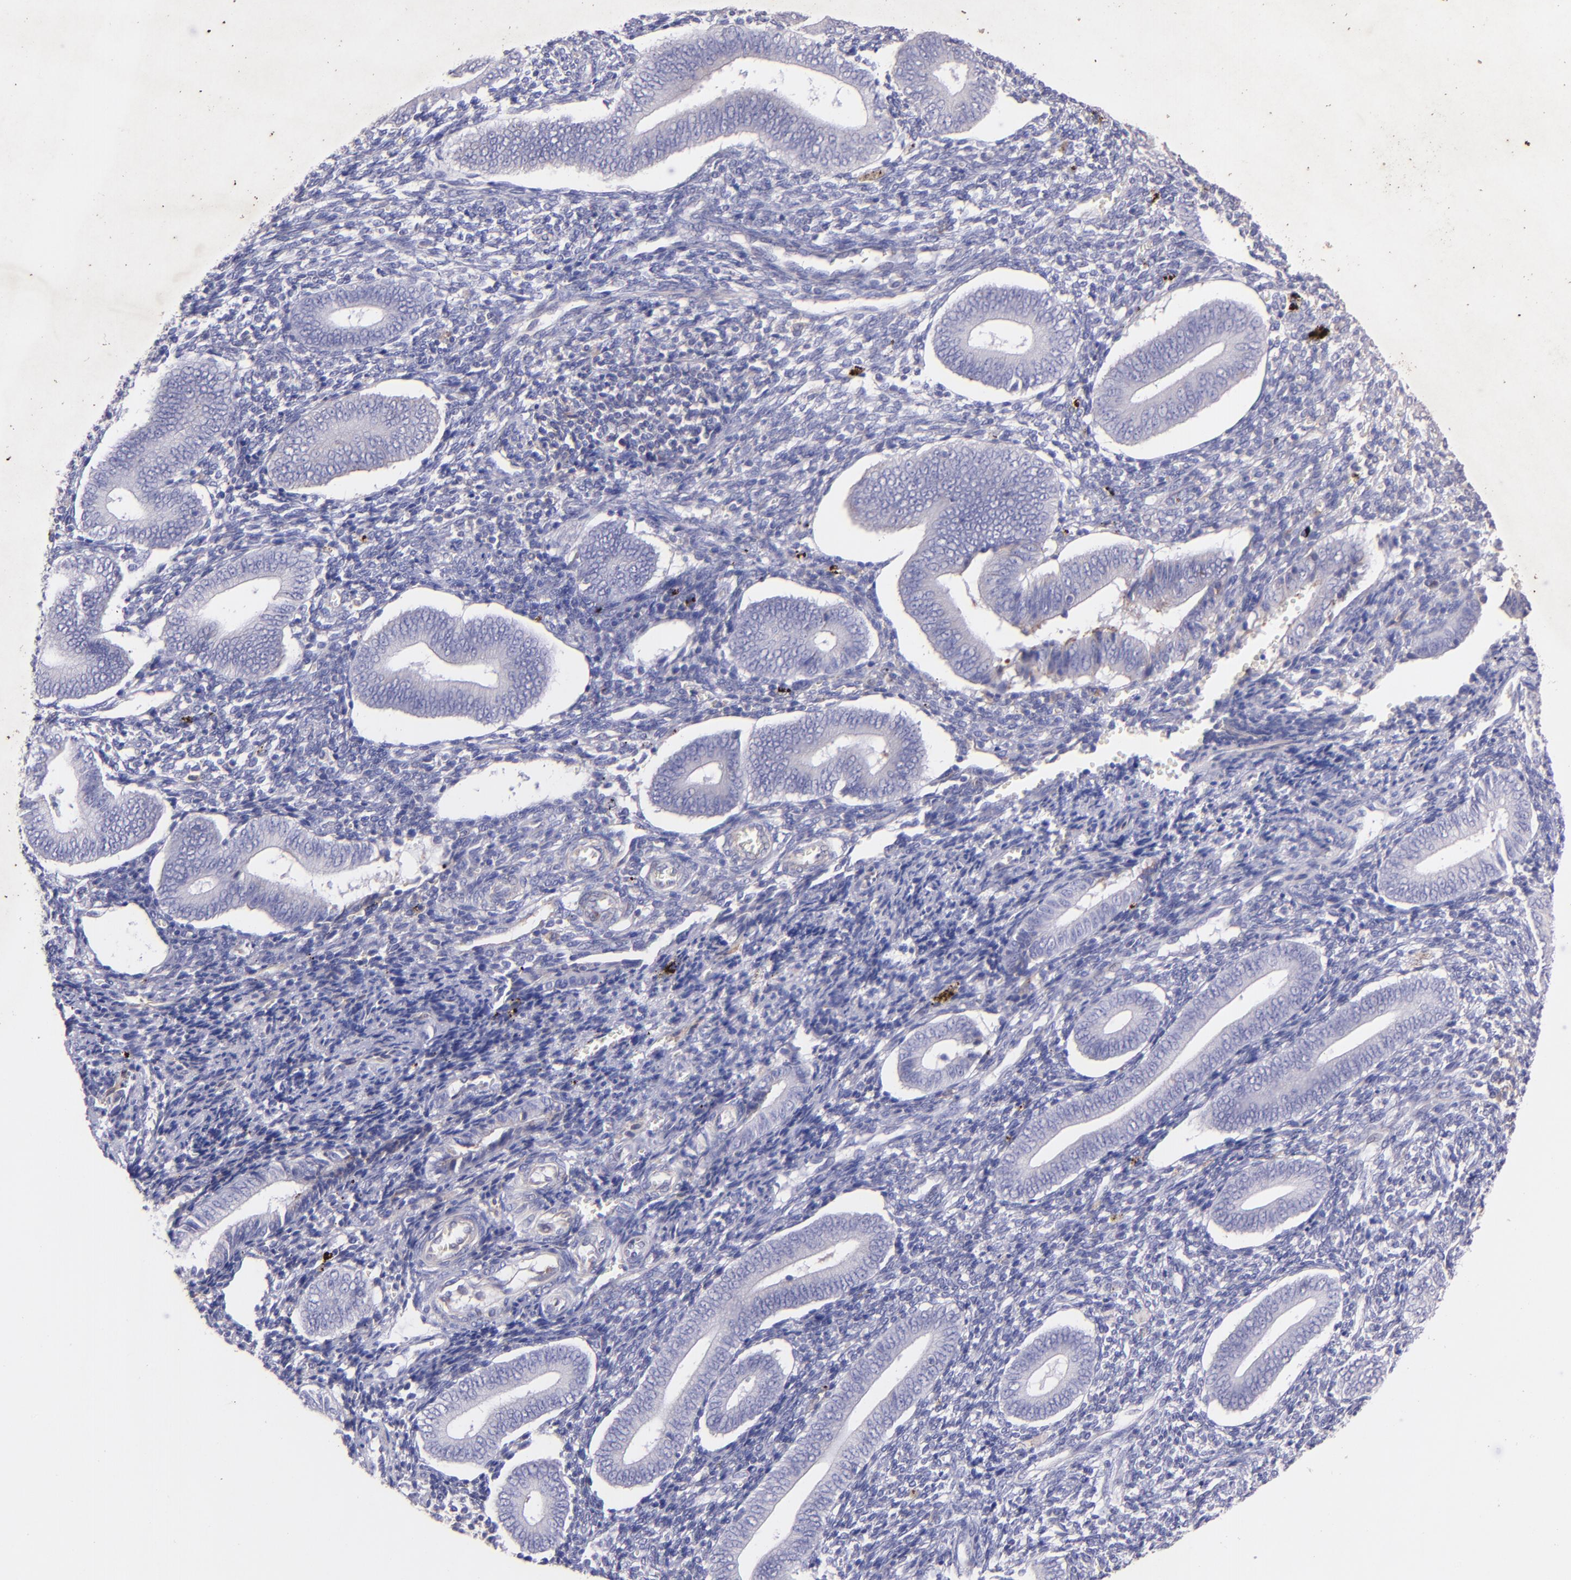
{"staining": {"intensity": "negative", "quantity": "none", "location": "none"}, "tissue": "endometrium", "cell_type": "Cells in endometrial stroma", "image_type": "normal", "snomed": [{"axis": "morphology", "description": "Normal tissue, NOS"}, {"axis": "topography", "description": "Uterus"}, {"axis": "topography", "description": "Endometrium"}], "caption": "High magnification brightfield microscopy of normal endometrium stained with DAB (brown) and counterstained with hematoxylin (blue): cells in endometrial stroma show no significant expression. (IHC, brightfield microscopy, high magnification).", "gene": "RET", "patient": {"sex": "female", "age": 33}}